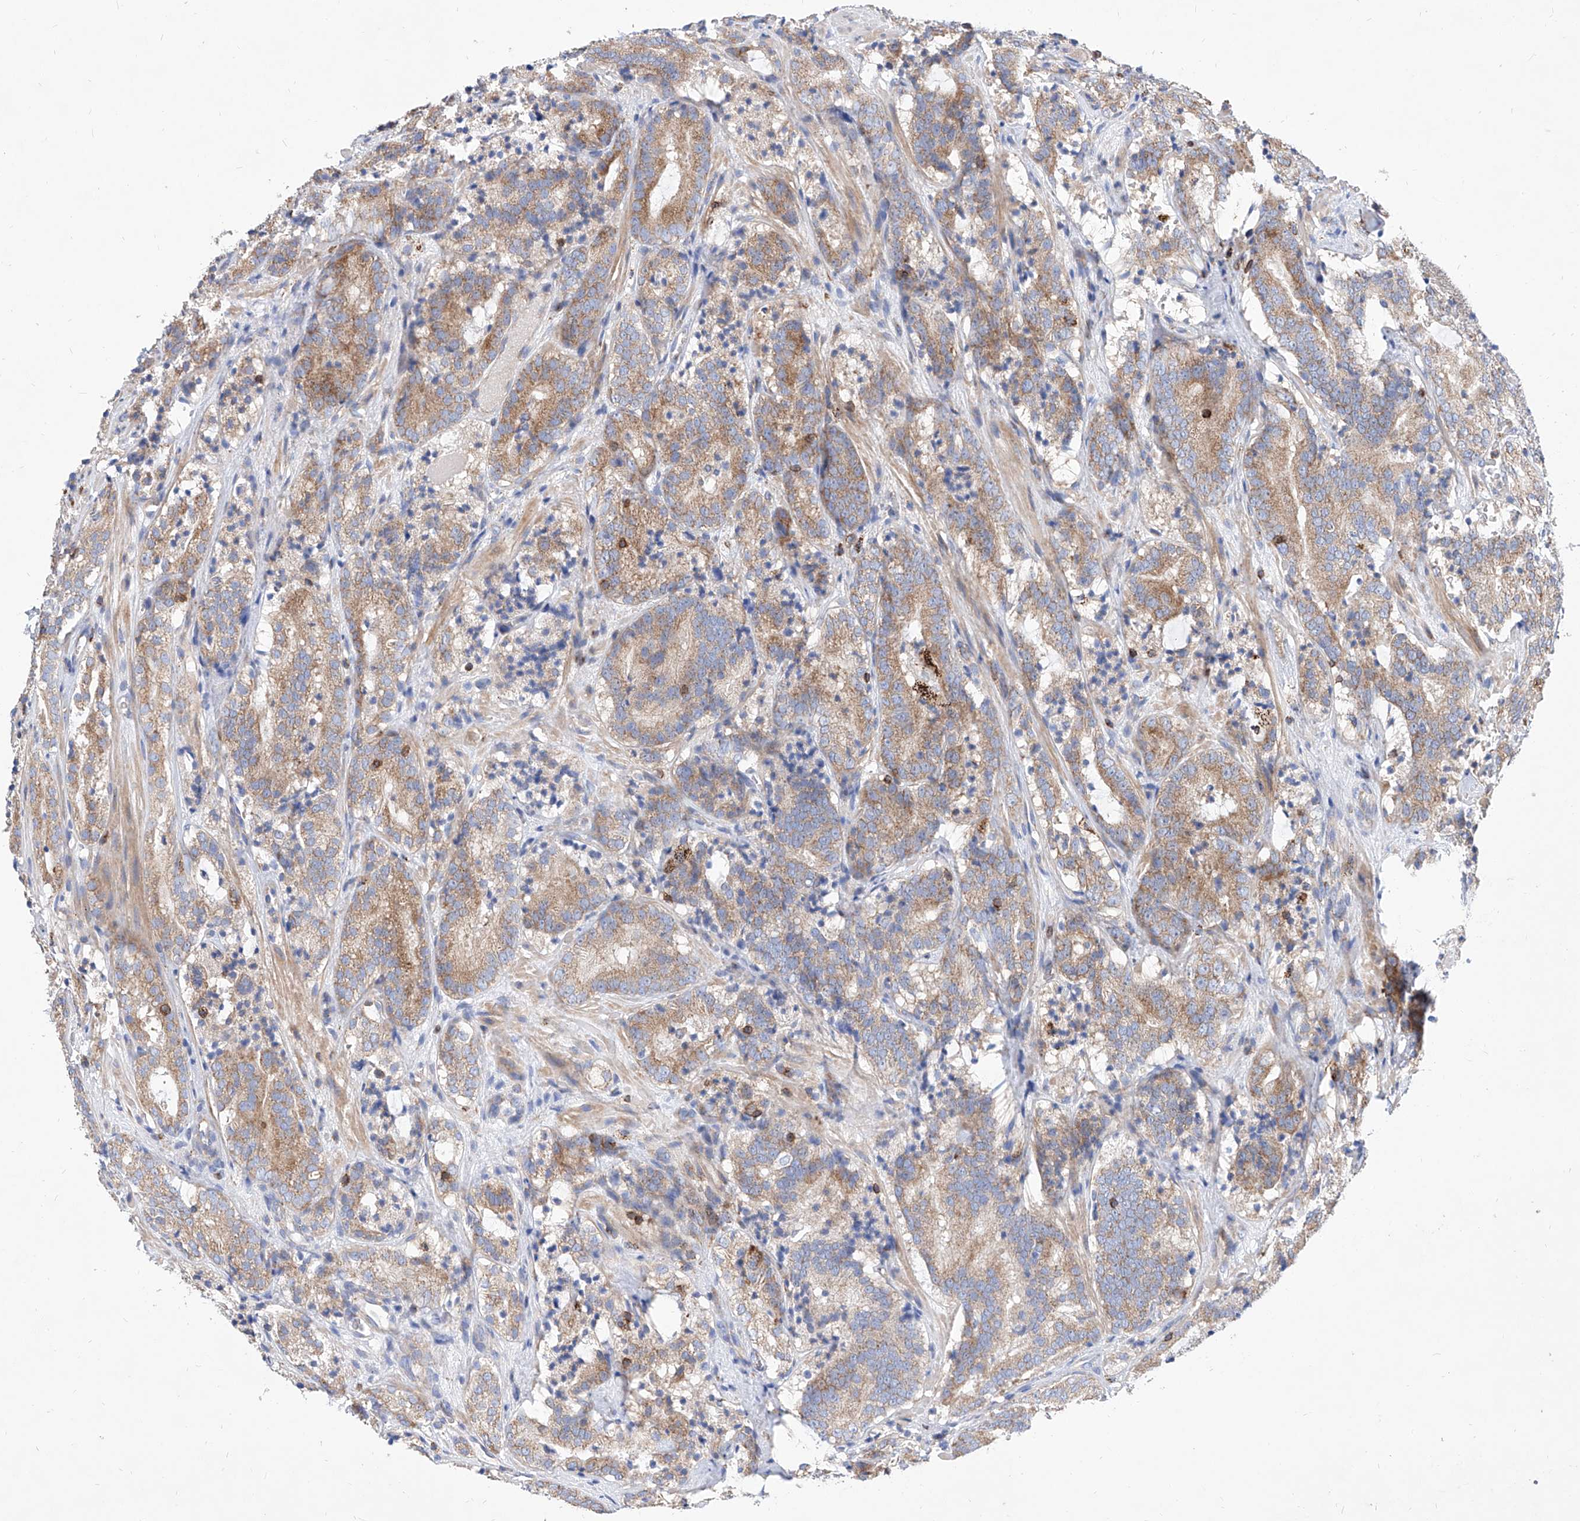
{"staining": {"intensity": "moderate", "quantity": "25%-75%", "location": "cytoplasmic/membranous"}, "tissue": "prostate cancer", "cell_type": "Tumor cells", "image_type": "cancer", "snomed": [{"axis": "morphology", "description": "Adenocarcinoma, High grade"}, {"axis": "topography", "description": "Prostate"}], "caption": "Immunohistochemistry micrograph of neoplastic tissue: prostate cancer (high-grade adenocarcinoma) stained using immunohistochemistry displays medium levels of moderate protein expression localized specifically in the cytoplasmic/membranous of tumor cells, appearing as a cytoplasmic/membranous brown color.", "gene": "CPNE5", "patient": {"sex": "male", "age": 57}}